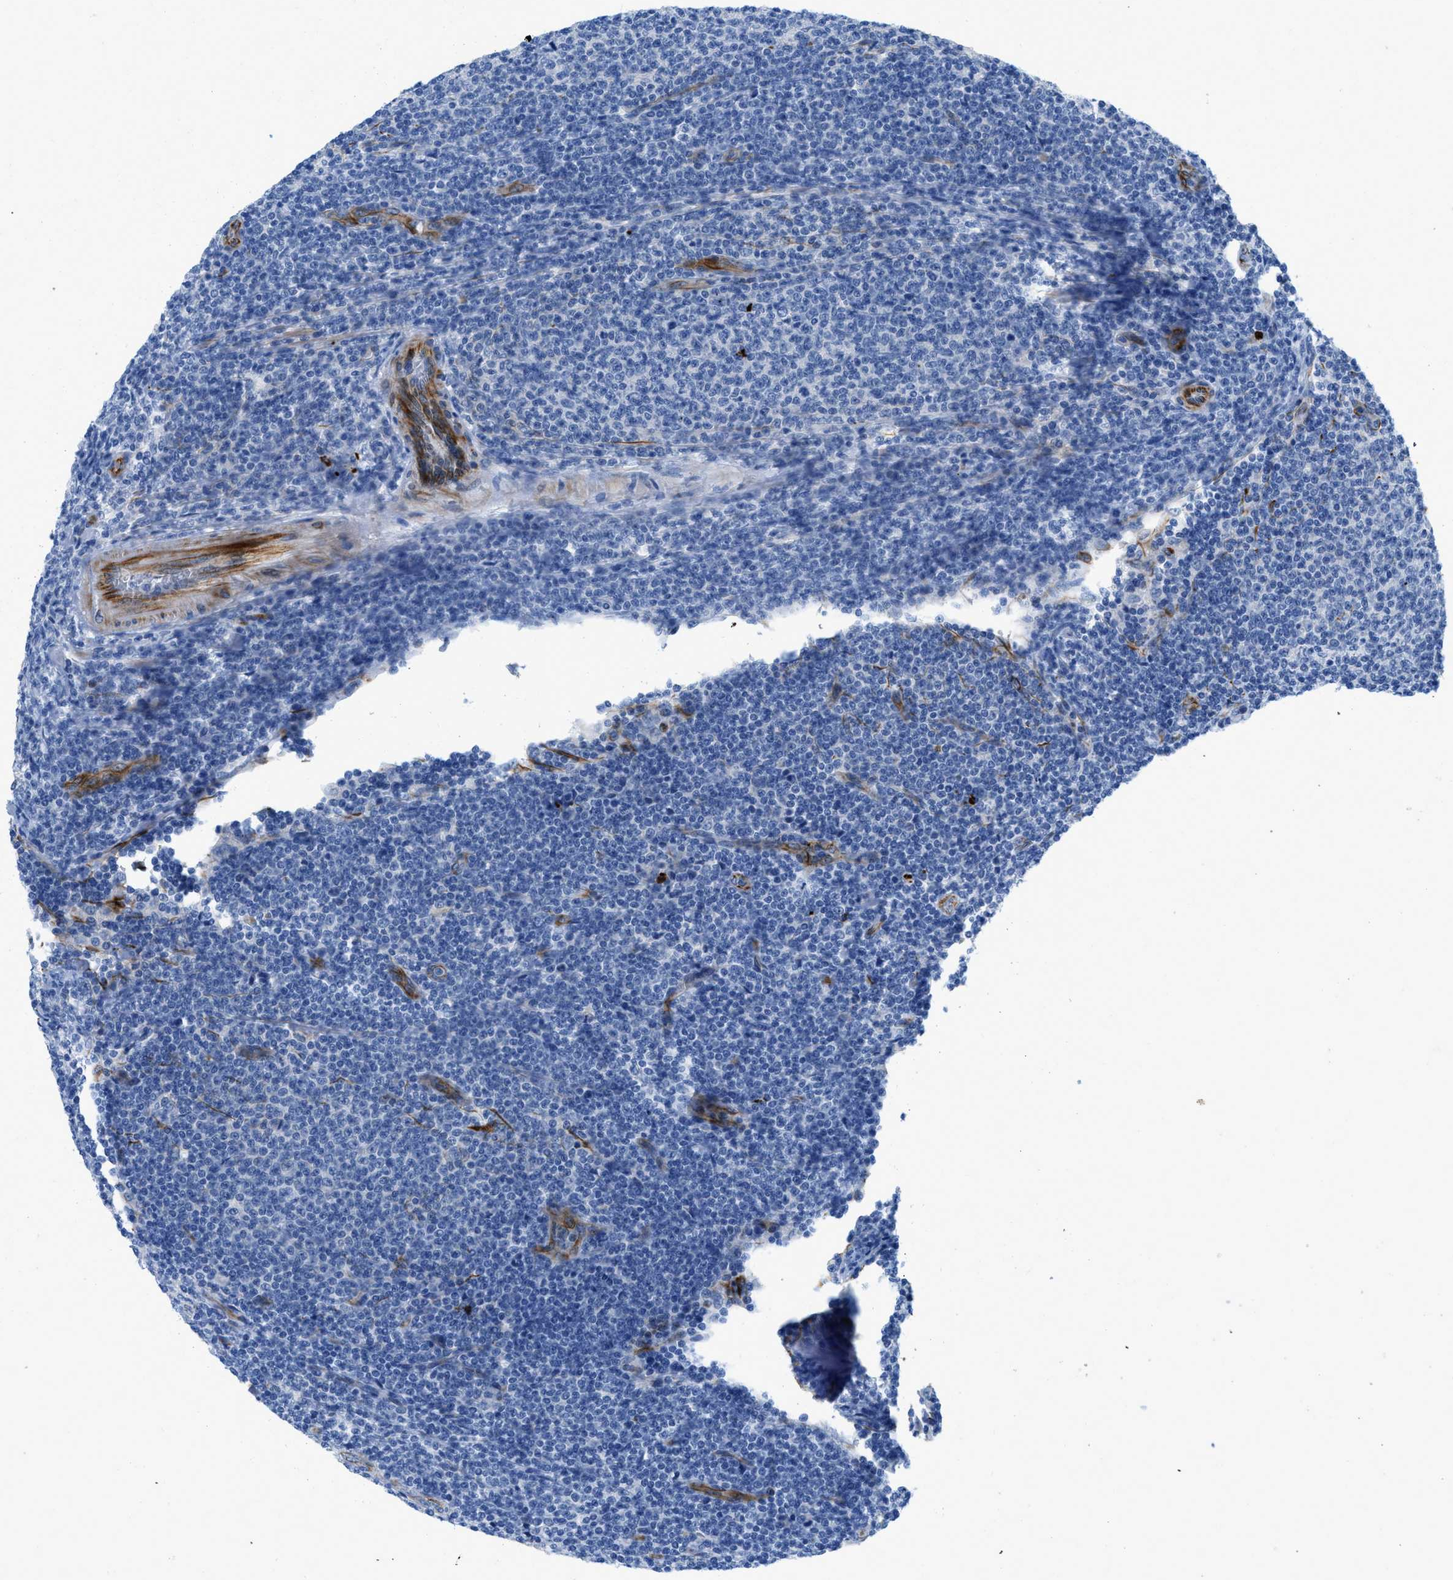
{"staining": {"intensity": "negative", "quantity": "none", "location": "none"}, "tissue": "lymphoma", "cell_type": "Tumor cells", "image_type": "cancer", "snomed": [{"axis": "morphology", "description": "Malignant lymphoma, non-Hodgkin's type, Low grade"}, {"axis": "topography", "description": "Lymph node"}], "caption": "Tumor cells show no significant protein expression in low-grade malignant lymphoma, non-Hodgkin's type. (DAB (3,3'-diaminobenzidine) IHC with hematoxylin counter stain).", "gene": "XCR1", "patient": {"sex": "male", "age": 66}}